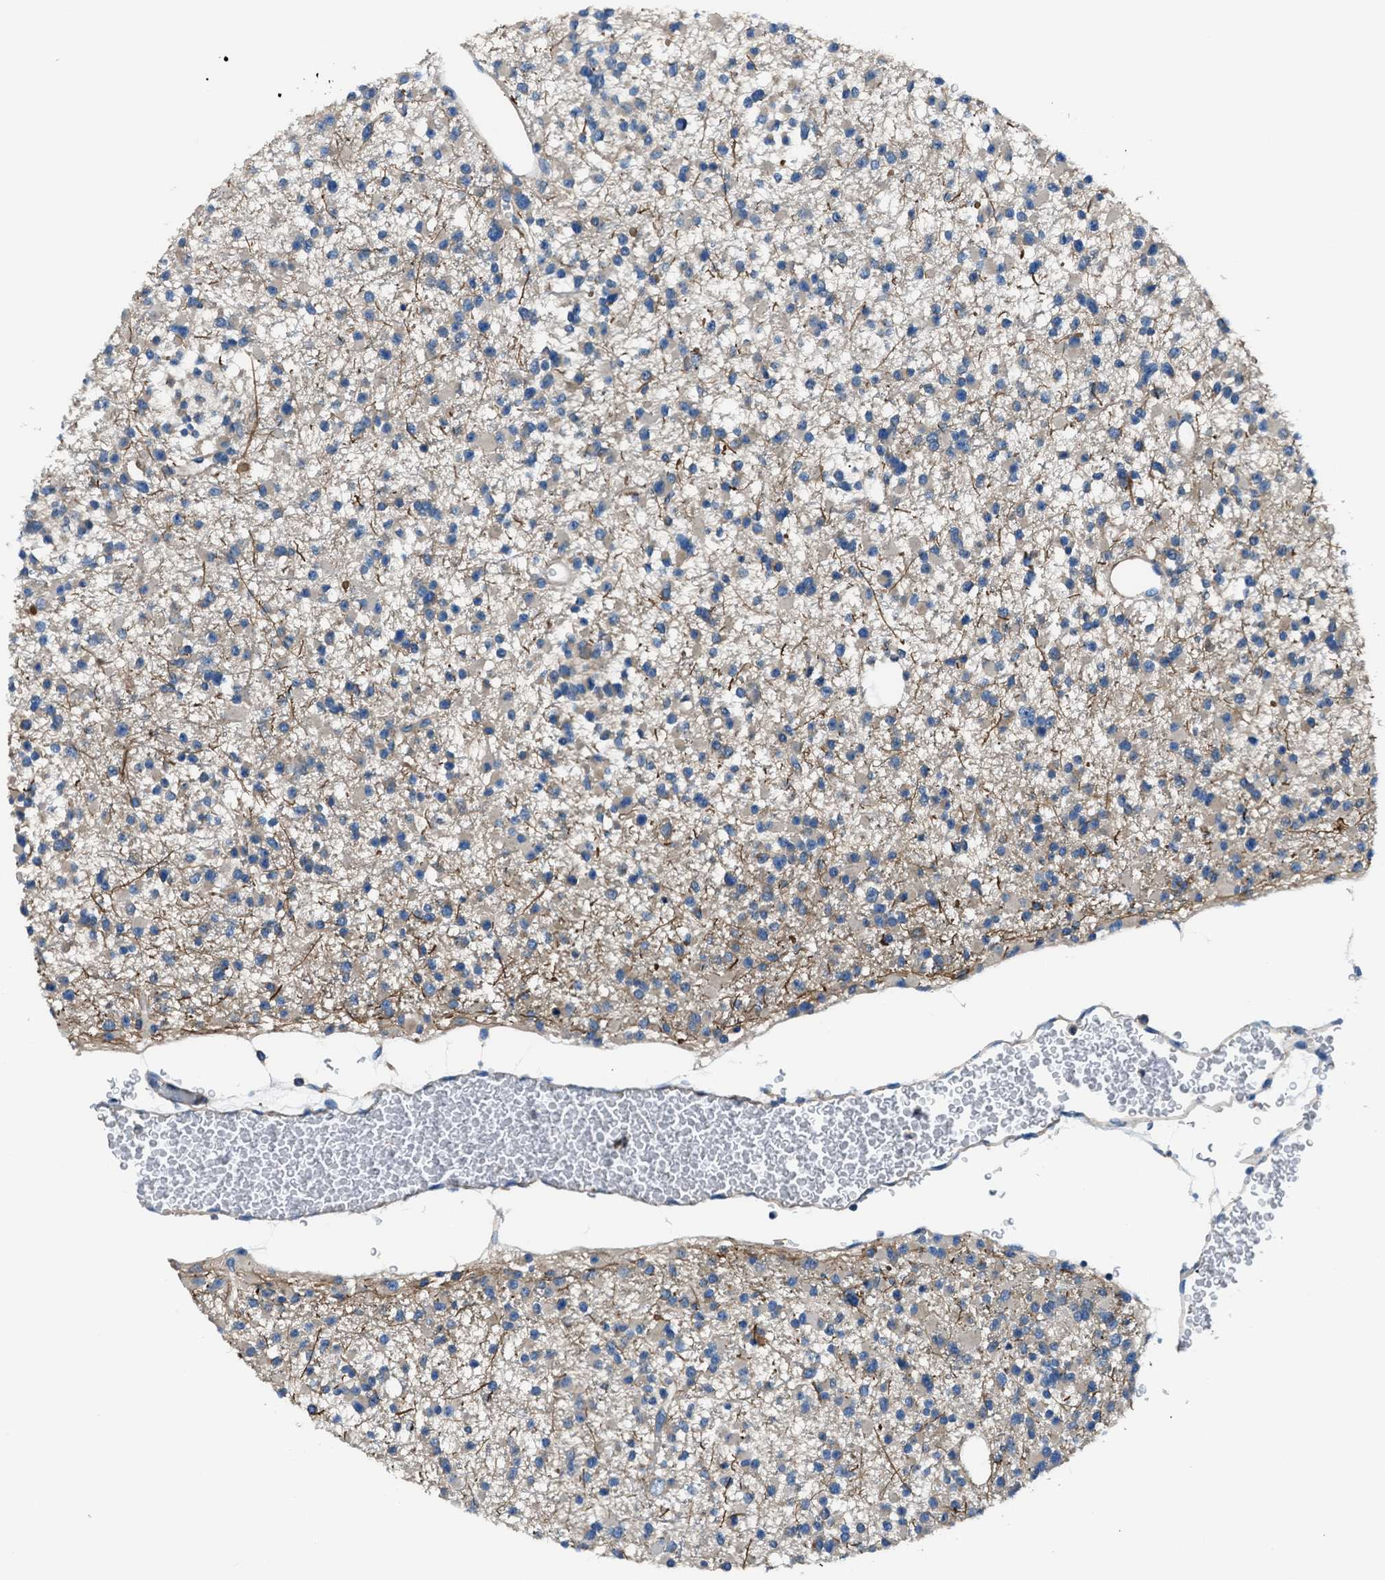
{"staining": {"intensity": "weak", "quantity": "<25%", "location": "cytoplasmic/membranous"}, "tissue": "glioma", "cell_type": "Tumor cells", "image_type": "cancer", "snomed": [{"axis": "morphology", "description": "Glioma, malignant, Low grade"}, {"axis": "topography", "description": "Brain"}], "caption": "Glioma was stained to show a protein in brown. There is no significant staining in tumor cells.", "gene": "SLC38A6", "patient": {"sex": "female", "age": 22}}